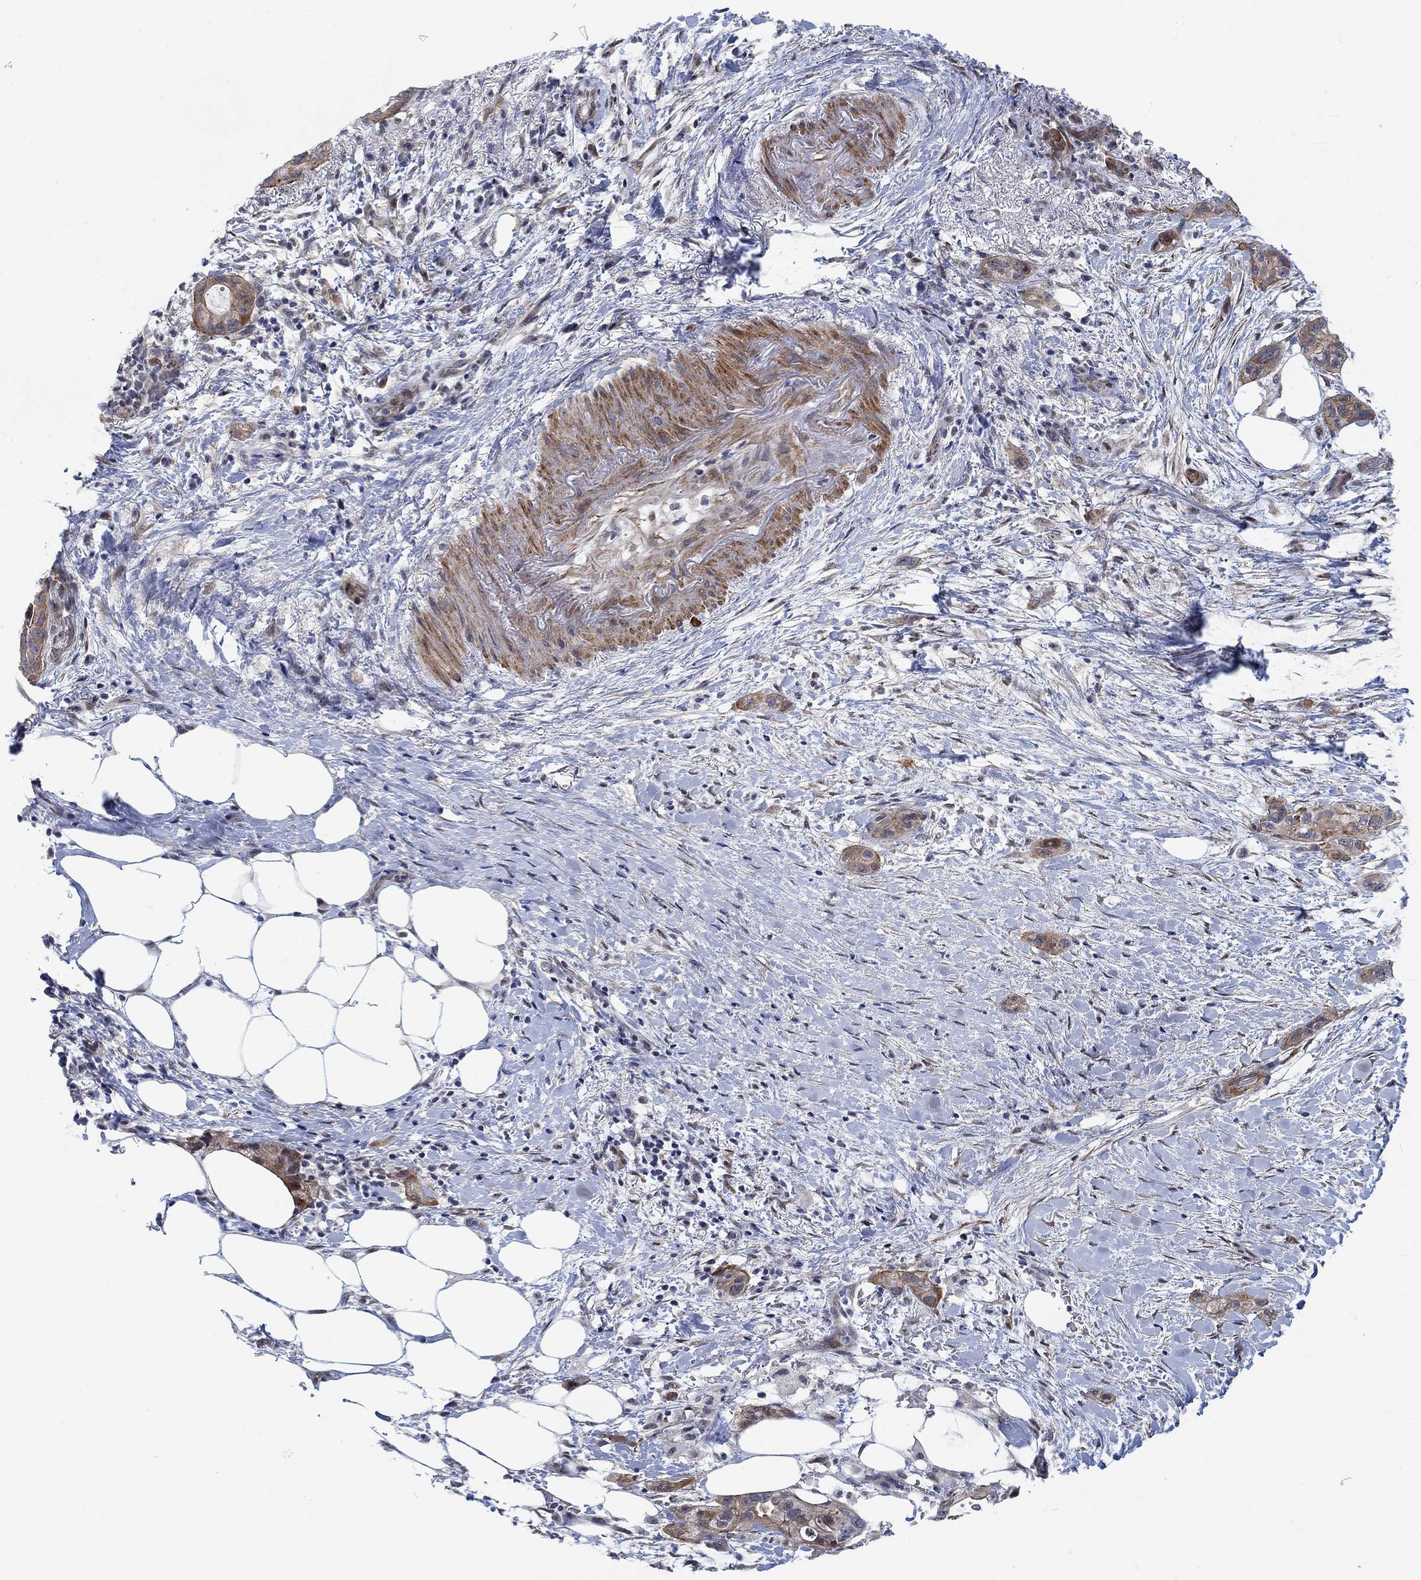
{"staining": {"intensity": "strong", "quantity": "<25%", "location": "cytoplasmic/membranous"}, "tissue": "pancreatic cancer", "cell_type": "Tumor cells", "image_type": "cancer", "snomed": [{"axis": "morphology", "description": "Adenocarcinoma, NOS"}, {"axis": "topography", "description": "Pancreas"}], "caption": "A photomicrograph of human pancreatic cancer (adenocarcinoma) stained for a protein displays strong cytoplasmic/membranous brown staining in tumor cells.", "gene": "KCNH8", "patient": {"sex": "female", "age": 72}}